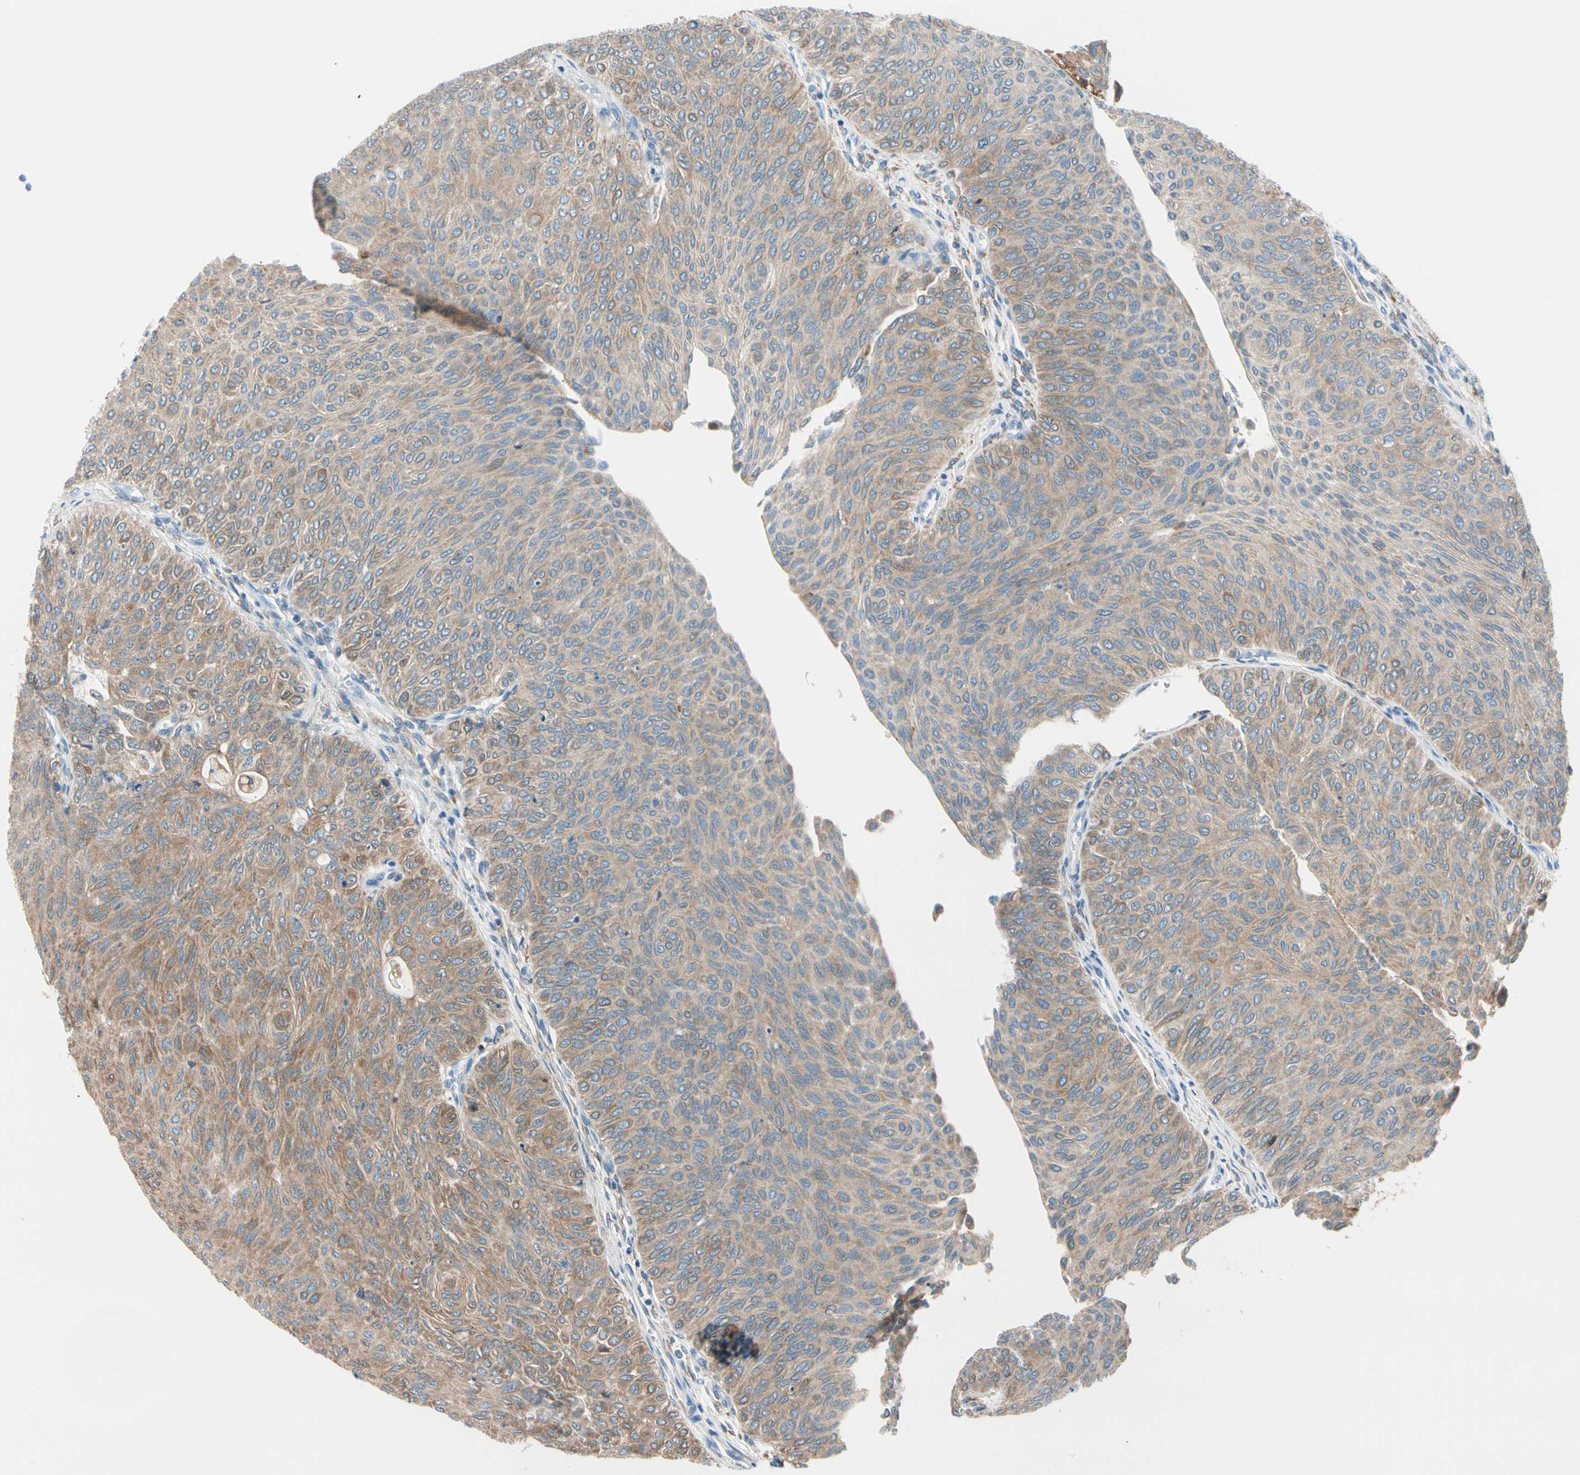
{"staining": {"intensity": "moderate", "quantity": ">75%", "location": "cytoplasmic/membranous"}, "tissue": "urothelial cancer", "cell_type": "Tumor cells", "image_type": "cancer", "snomed": [{"axis": "morphology", "description": "Urothelial carcinoma, Low grade"}, {"axis": "topography", "description": "Urinary bladder"}], "caption": "Low-grade urothelial carcinoma tissue displays moderate cytoplasmic/membranous expression in about >75% of tumor cells", "gene": "LRPAP1", "patient": {"sex": "male", "age": 78}}